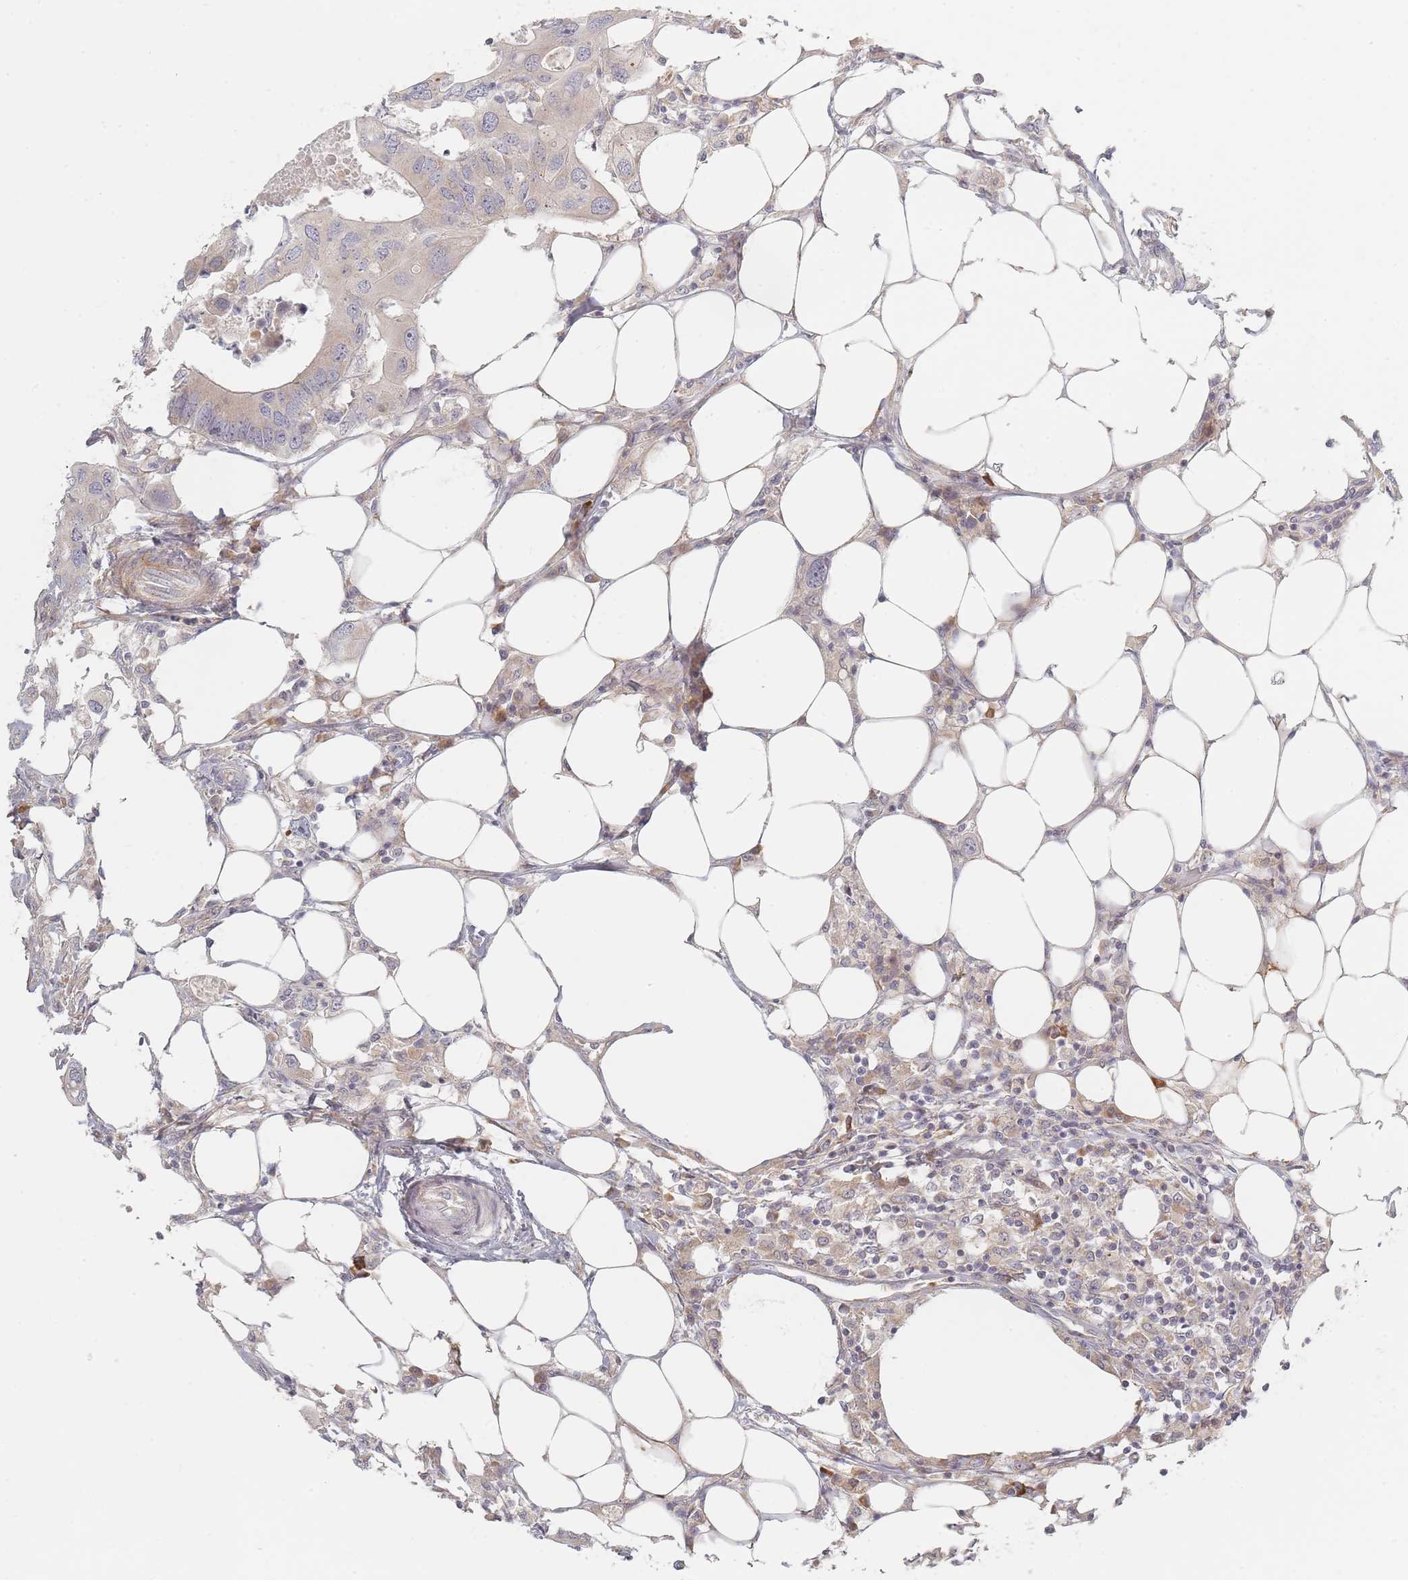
{"staining": {"intensity": "weak", "quantity": "<25%", "location": "cytoplasmic/membranous"}, "tissue": "colorectal cancer", "cell_type": "Tumor cells", "image_type": "cancer", "snomed": [{"axis": "morphology", "description": "Adenocarcinoma, NOS"}, {"axis": "topography", "description": "Colon"}], "caption": "DAB (3,3'-diaminobenzidine) immunohistochemical staining of colorectal cancer exhibits no significant expression in tumor cells.", "gene": "ZKSCAN7", "patient": {"sex": "male", "age": 71}}